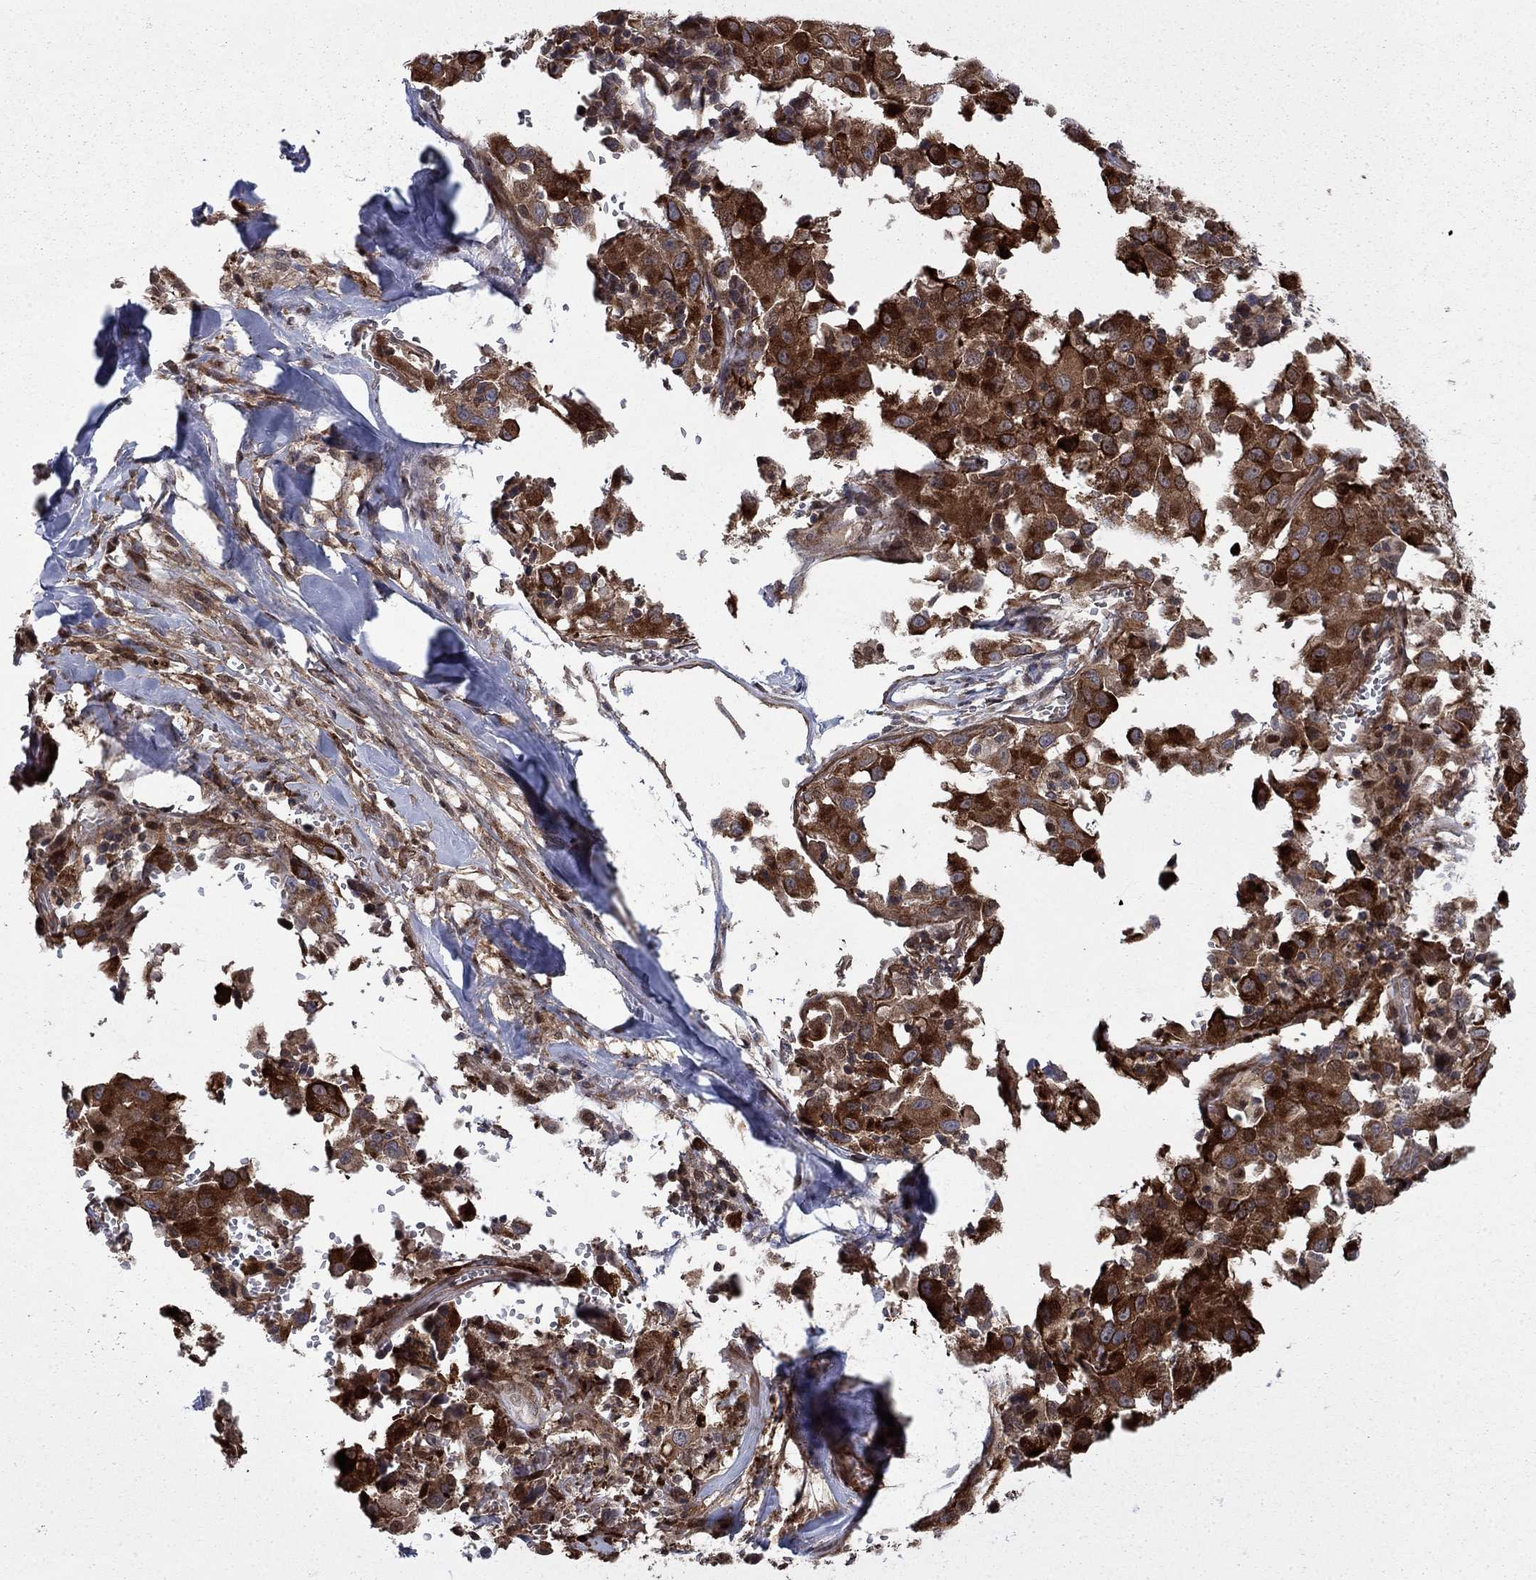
{"staining": {"intensity": "strong", "quantity": ">75%", "location": "cytoplasmic/membranous"}, "tissue": "melanoma", "cell_type": "Tumor cells", "image_type": "cancer", "snomed": [{"axis": "morphology", "description": "Malignant melanoma, Metastatic site"}, {"axis": "topography", "description": "Lymph node"}], "caption": "Human malignant melanoma (metastatic site) stained with a brown dye reveals strong cytoplasmic/membranous positive expression in about >75% of tumor cells.", "gene": "HDAC4", "patient": {"sex": "male", "age": 50}}